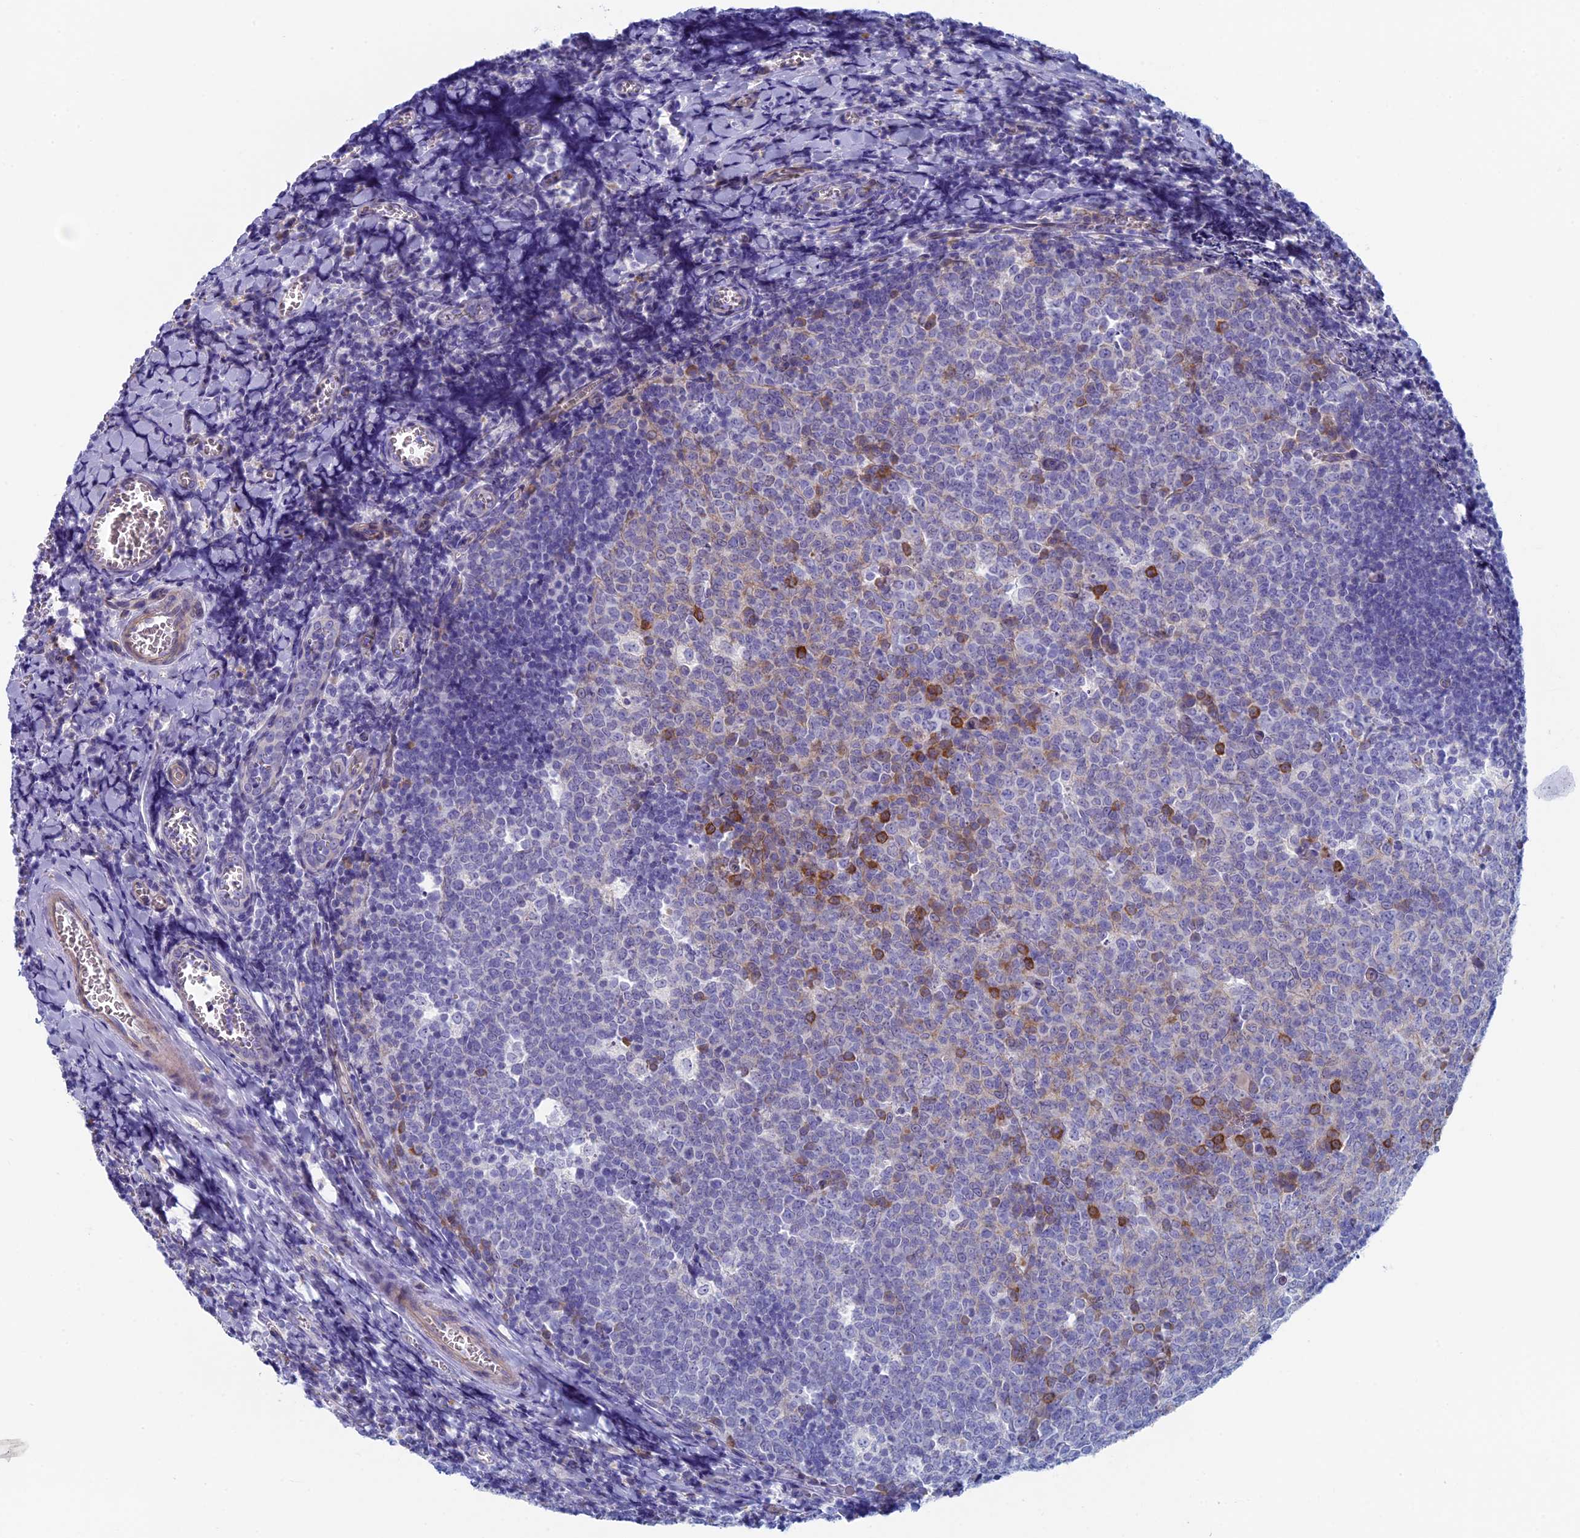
{"staining": {"intensity": "moderate", "quantity": "<25%", "location": "cytoplasmic/membranous"}, "tissue": "tonsil", "cell_type": "Germinal center cells", "image_type": "normal", "snomed": [{"axis": "morphology", "description": "Normal tissue, NOS"}, {"axis": "topography", "description": "Tonsil"}], "caption": "This micrograph reveals immunohistochemistry staining of normal human tonsil, with low moderate cytoplasmic/membranous positivity in about <25% of germinal center cells.", "gene": "MAGEB6", "patient": {"sex": "male", "age": 27}}